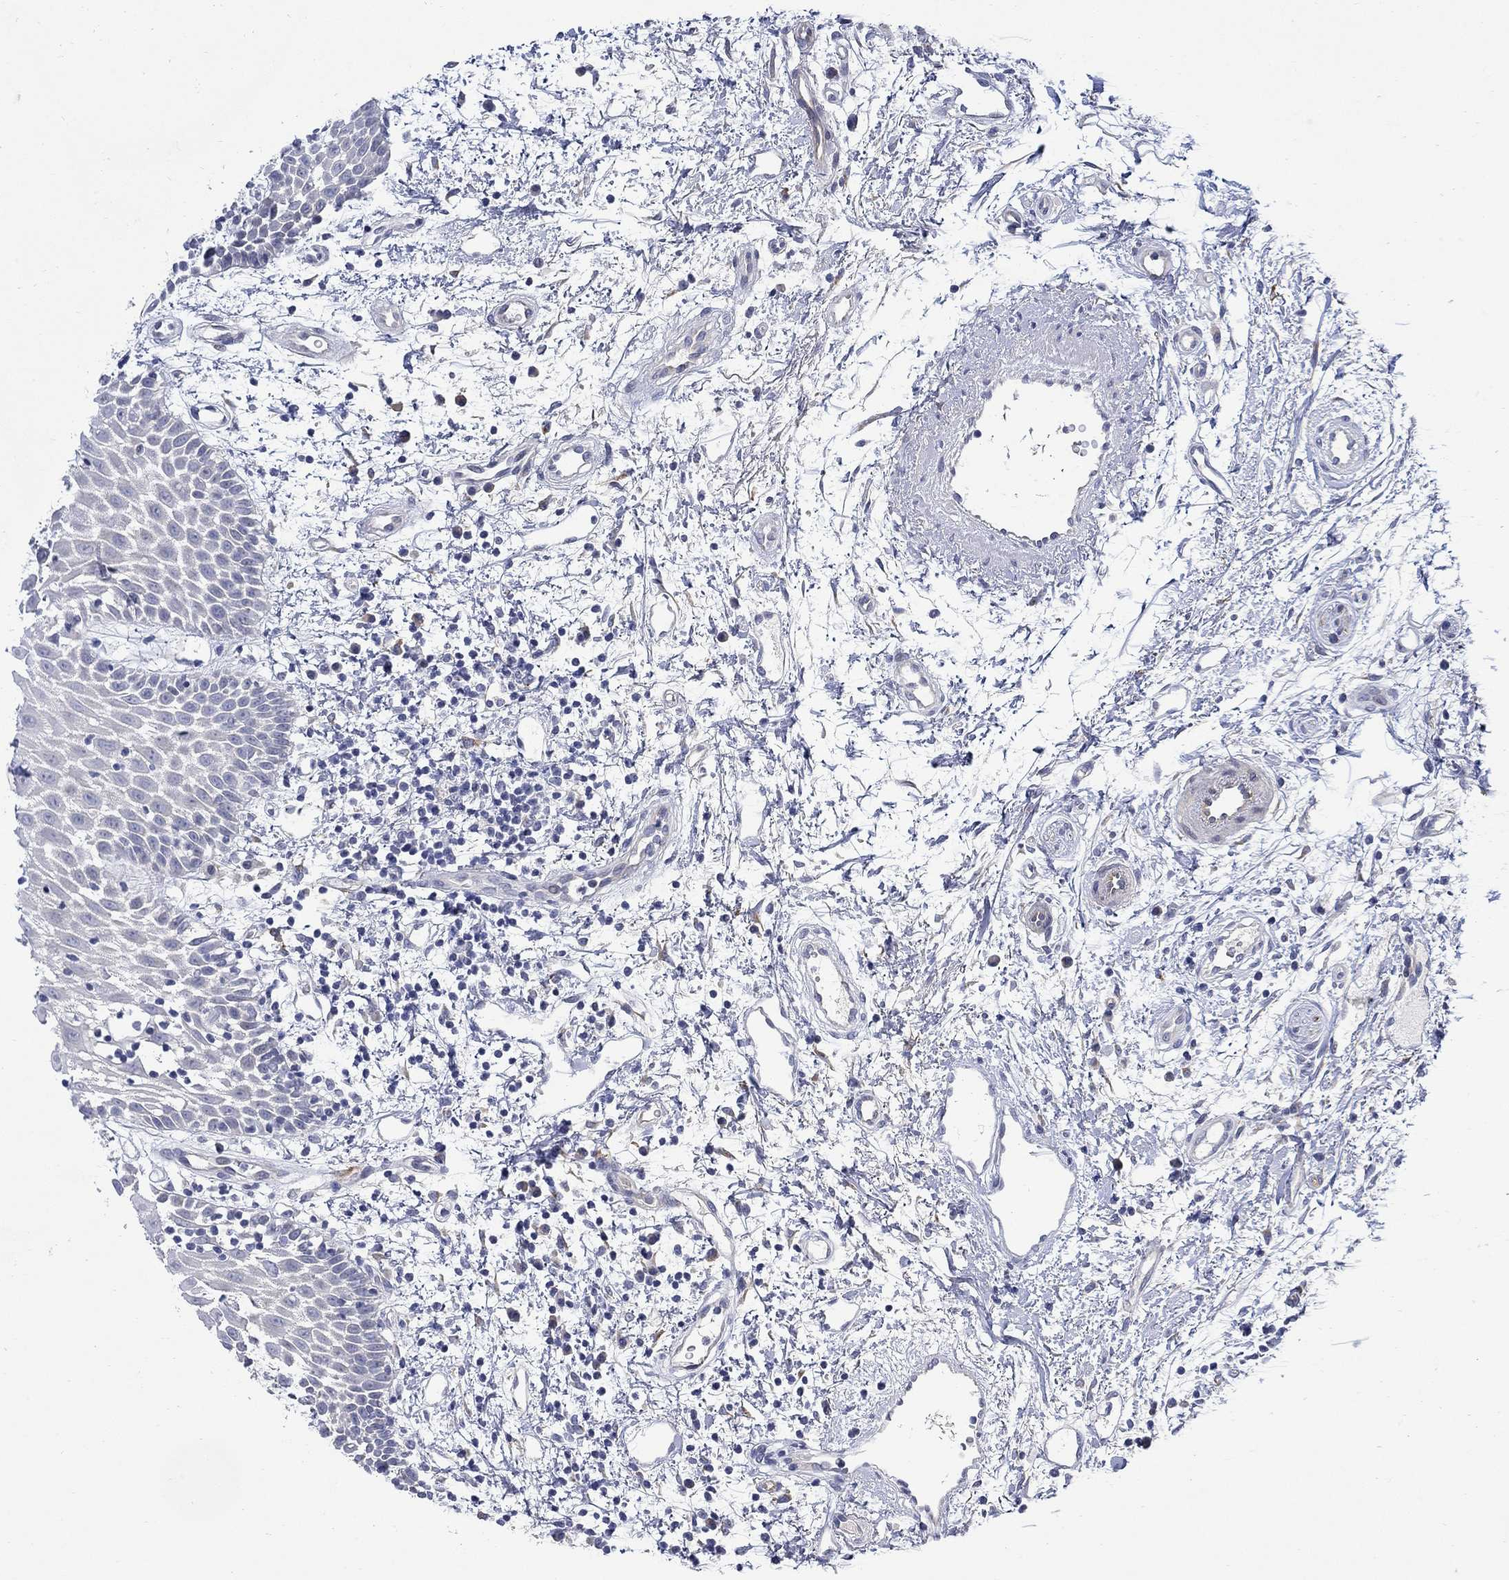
{"staining": {"intensity": "negative", "quantity": "none", "location": "none"}, "tissue": "oral mucosa", "cell_type": "Squamous epithelial cells", "image_type": "normal", "snomed": [{"axis": "morphology", "description": "Normal tissue, NOS"}, {"axis": "morphology", "description": "Squamous cell carcinoma, NOS"}, {"axis": "topography", "description": "Oral tissue"}, {"axis": "topography", "description": "Head-Neck"}], "caption": "The immunohistochemistry (IHC) photomicrograph has no significant staining in squamous epithelial cells of oral mucosa.", "gene": "DLK1", "patient": {"sex": "female", "age": 75}}